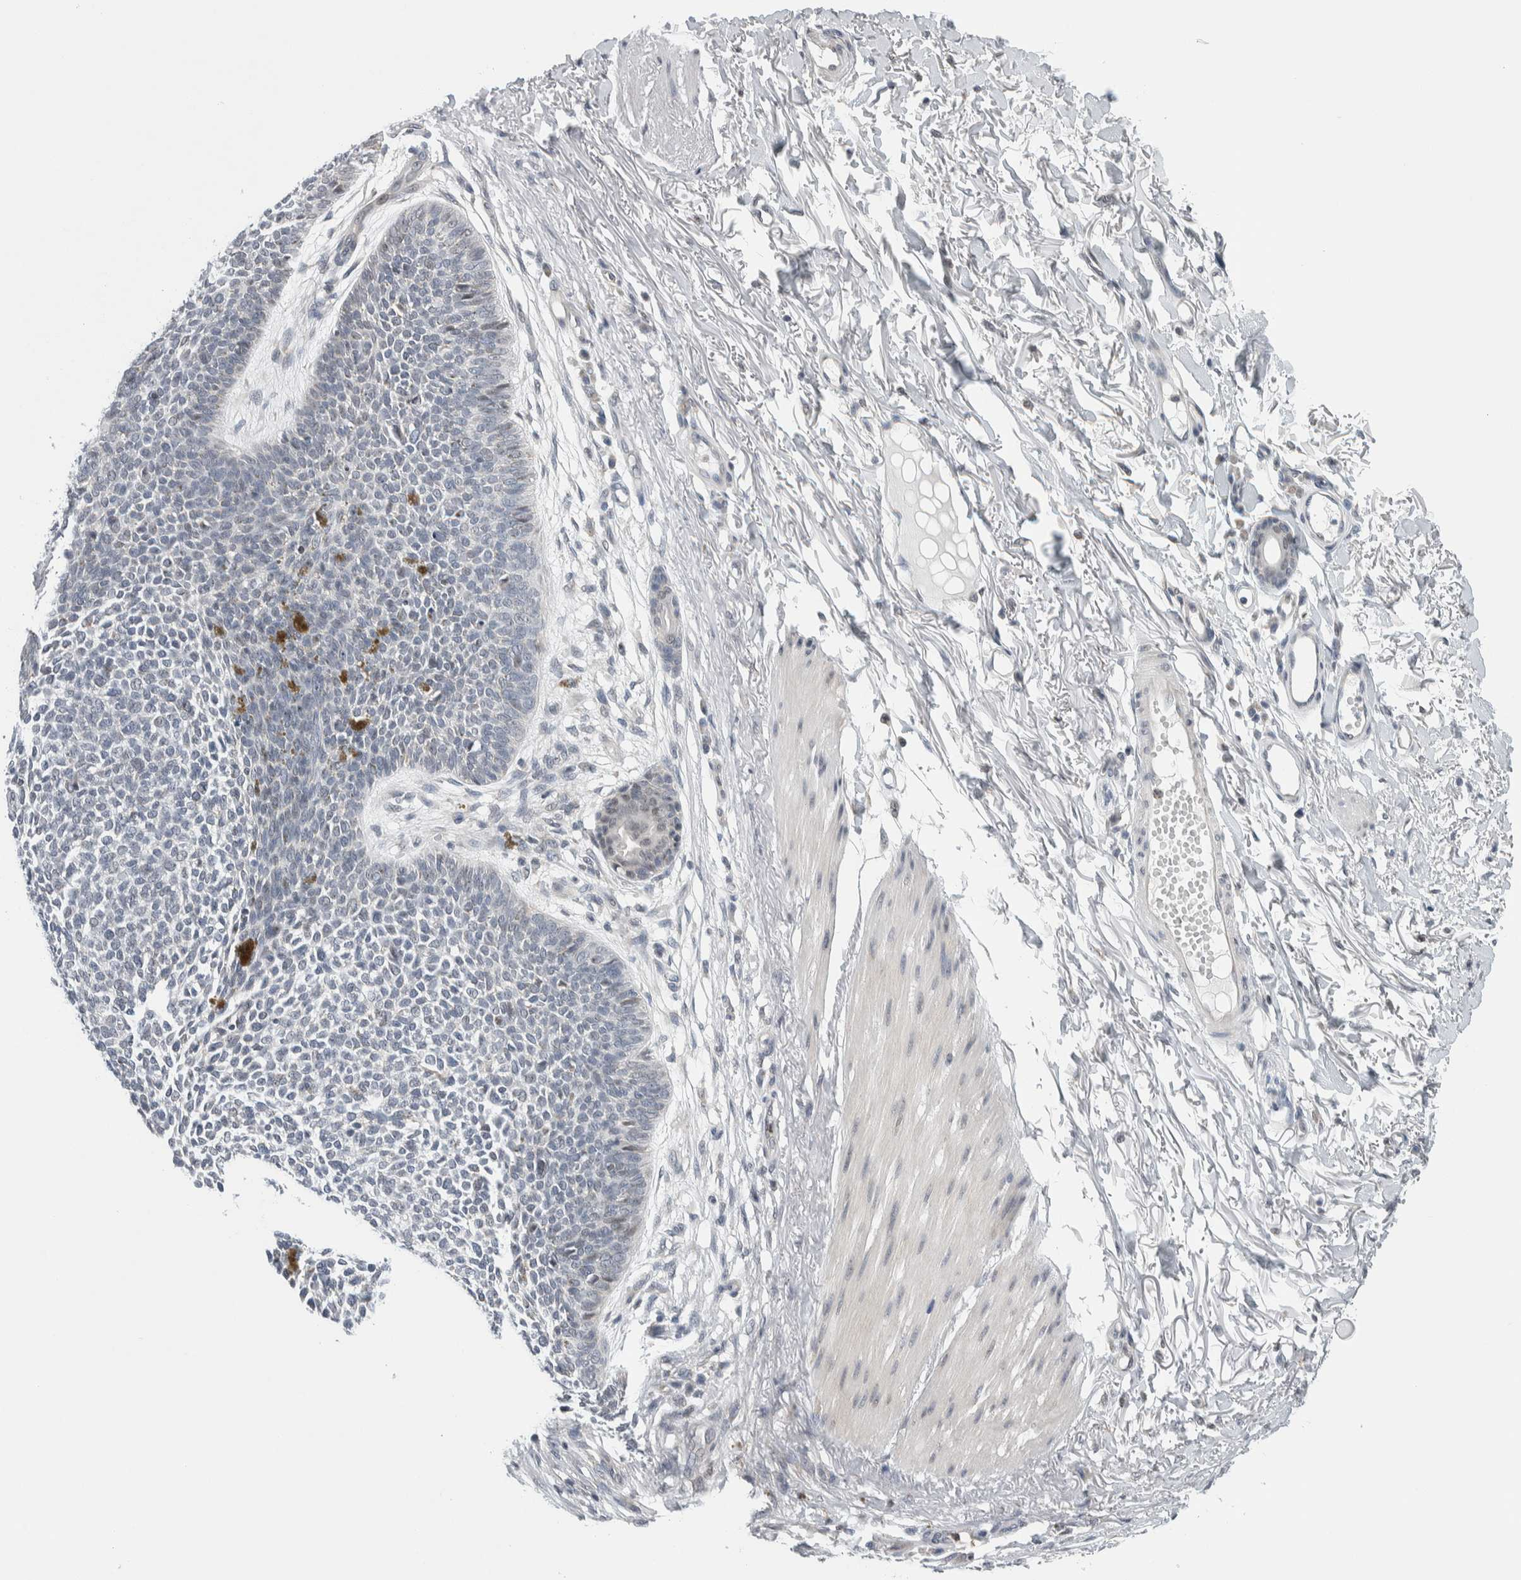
{"staining": {"intensity": "negative", "quantity": "none", "location": "none"}, "tissue": "skin cancer", "cell_type": "Tumor cells", "image_type": "cancer", "snomed": [{"axis": "morphology", "description": "Basal cell carcinoma"}, {"axis": "topography", "description": "Skin"}], "caption": "IHC histopathology image of skin basal cell carcinoma stained for a protein (brown), which shows no expression in tumor cells. (Immunohistochemistry, brightfield microscopy, high magnification).", "gene": "NEUROD1", "patient": {"sex": "female", "age": 84}}